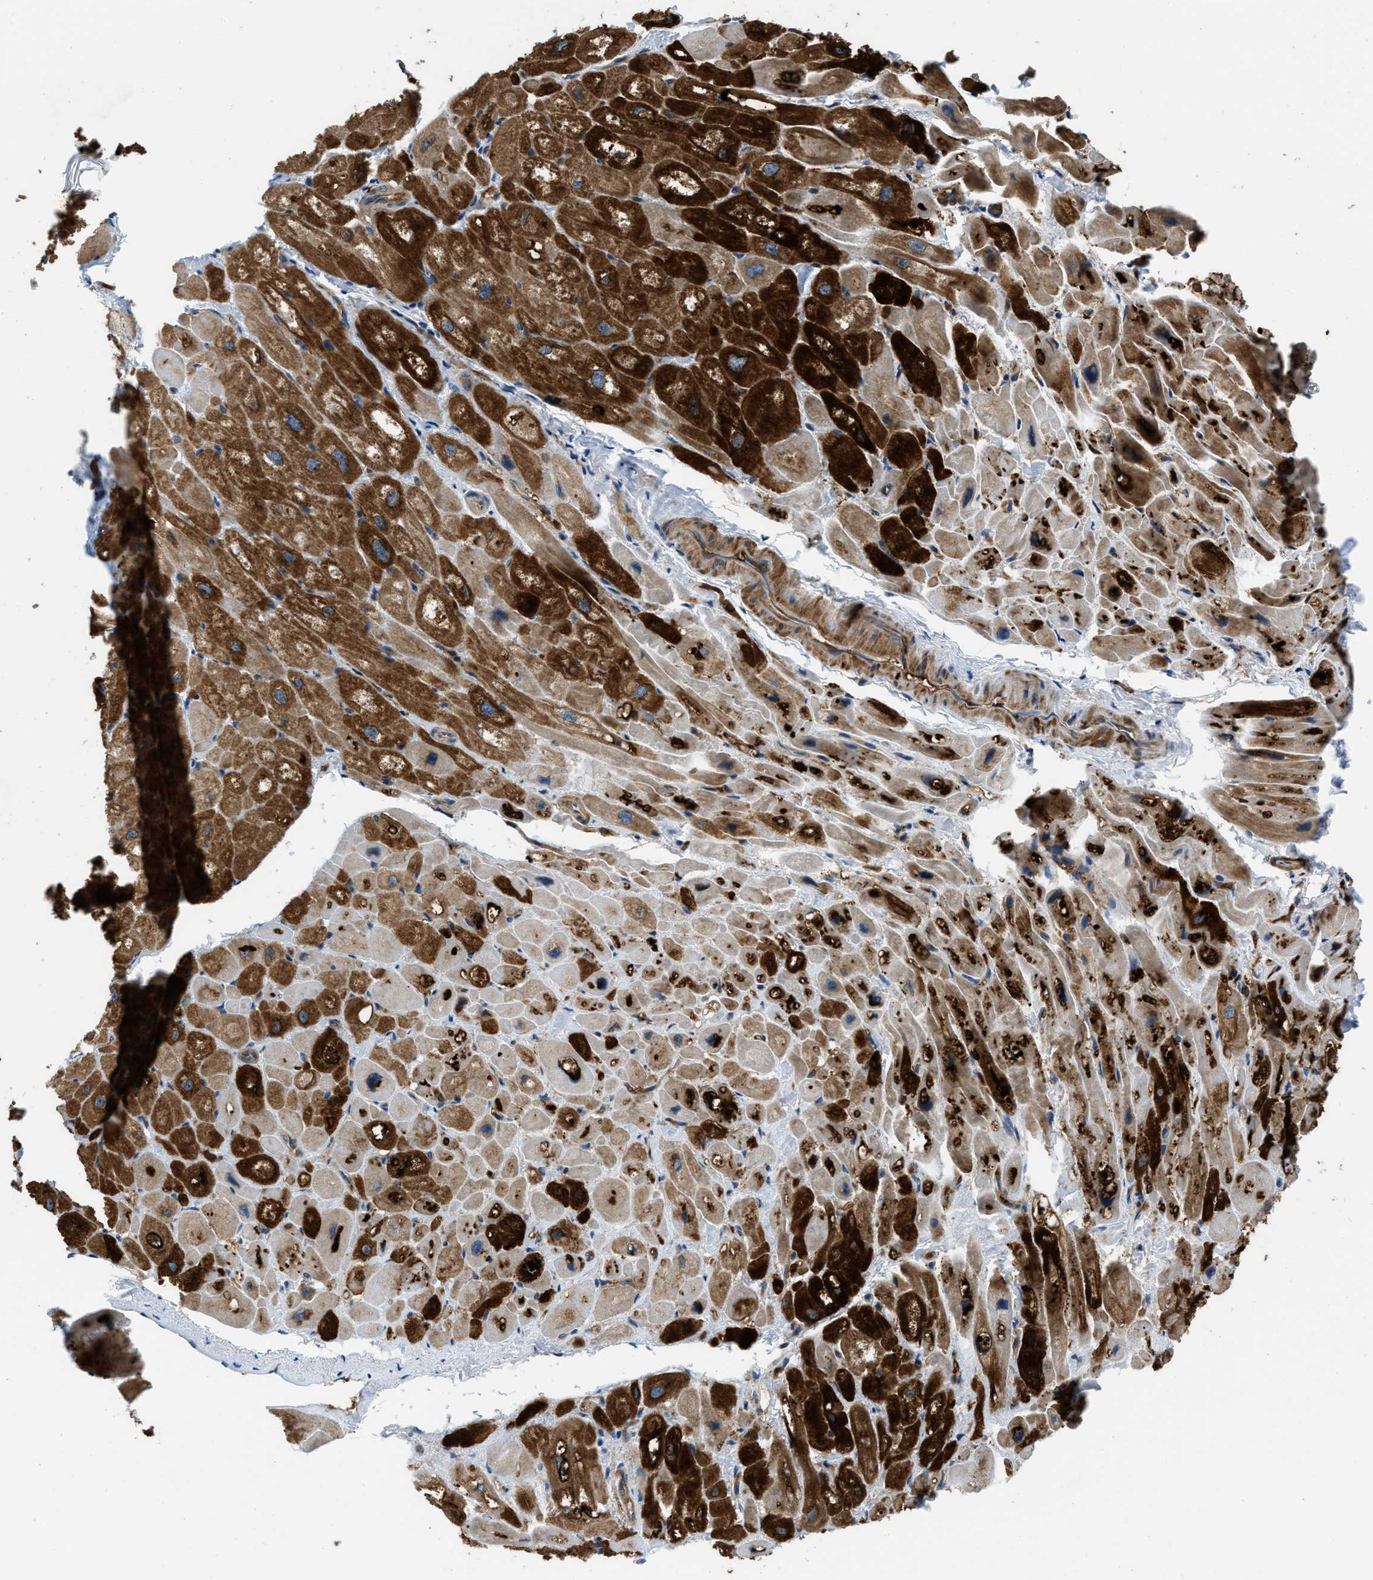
{"staining": {"intensity": "strong", "quantity": "25%-75%", "location": "cytoplasmic/membranous"}, "tissue": "heart muscle", "cell_type": "Cardiomyocytes", "image_type": "normal", "snomed": [{"axis": "morphology", "description": "Normal tissue, NOS"}, {"axis": "topography", "description": "Heart"}], "caption": "Cardiomyocytes exhibit high levels of strong cytoplasmic/membranous positivity in approximately 25%-75% of cells in normal human heart muscle. (Stains: DAB (3,3'-diaminobenzidine) in brown, nuclei in blue, Microscopy: brightfield microscopy at high magnification).", "gene": "PFKP", "patient": {"sex": "male", "age": 49}}